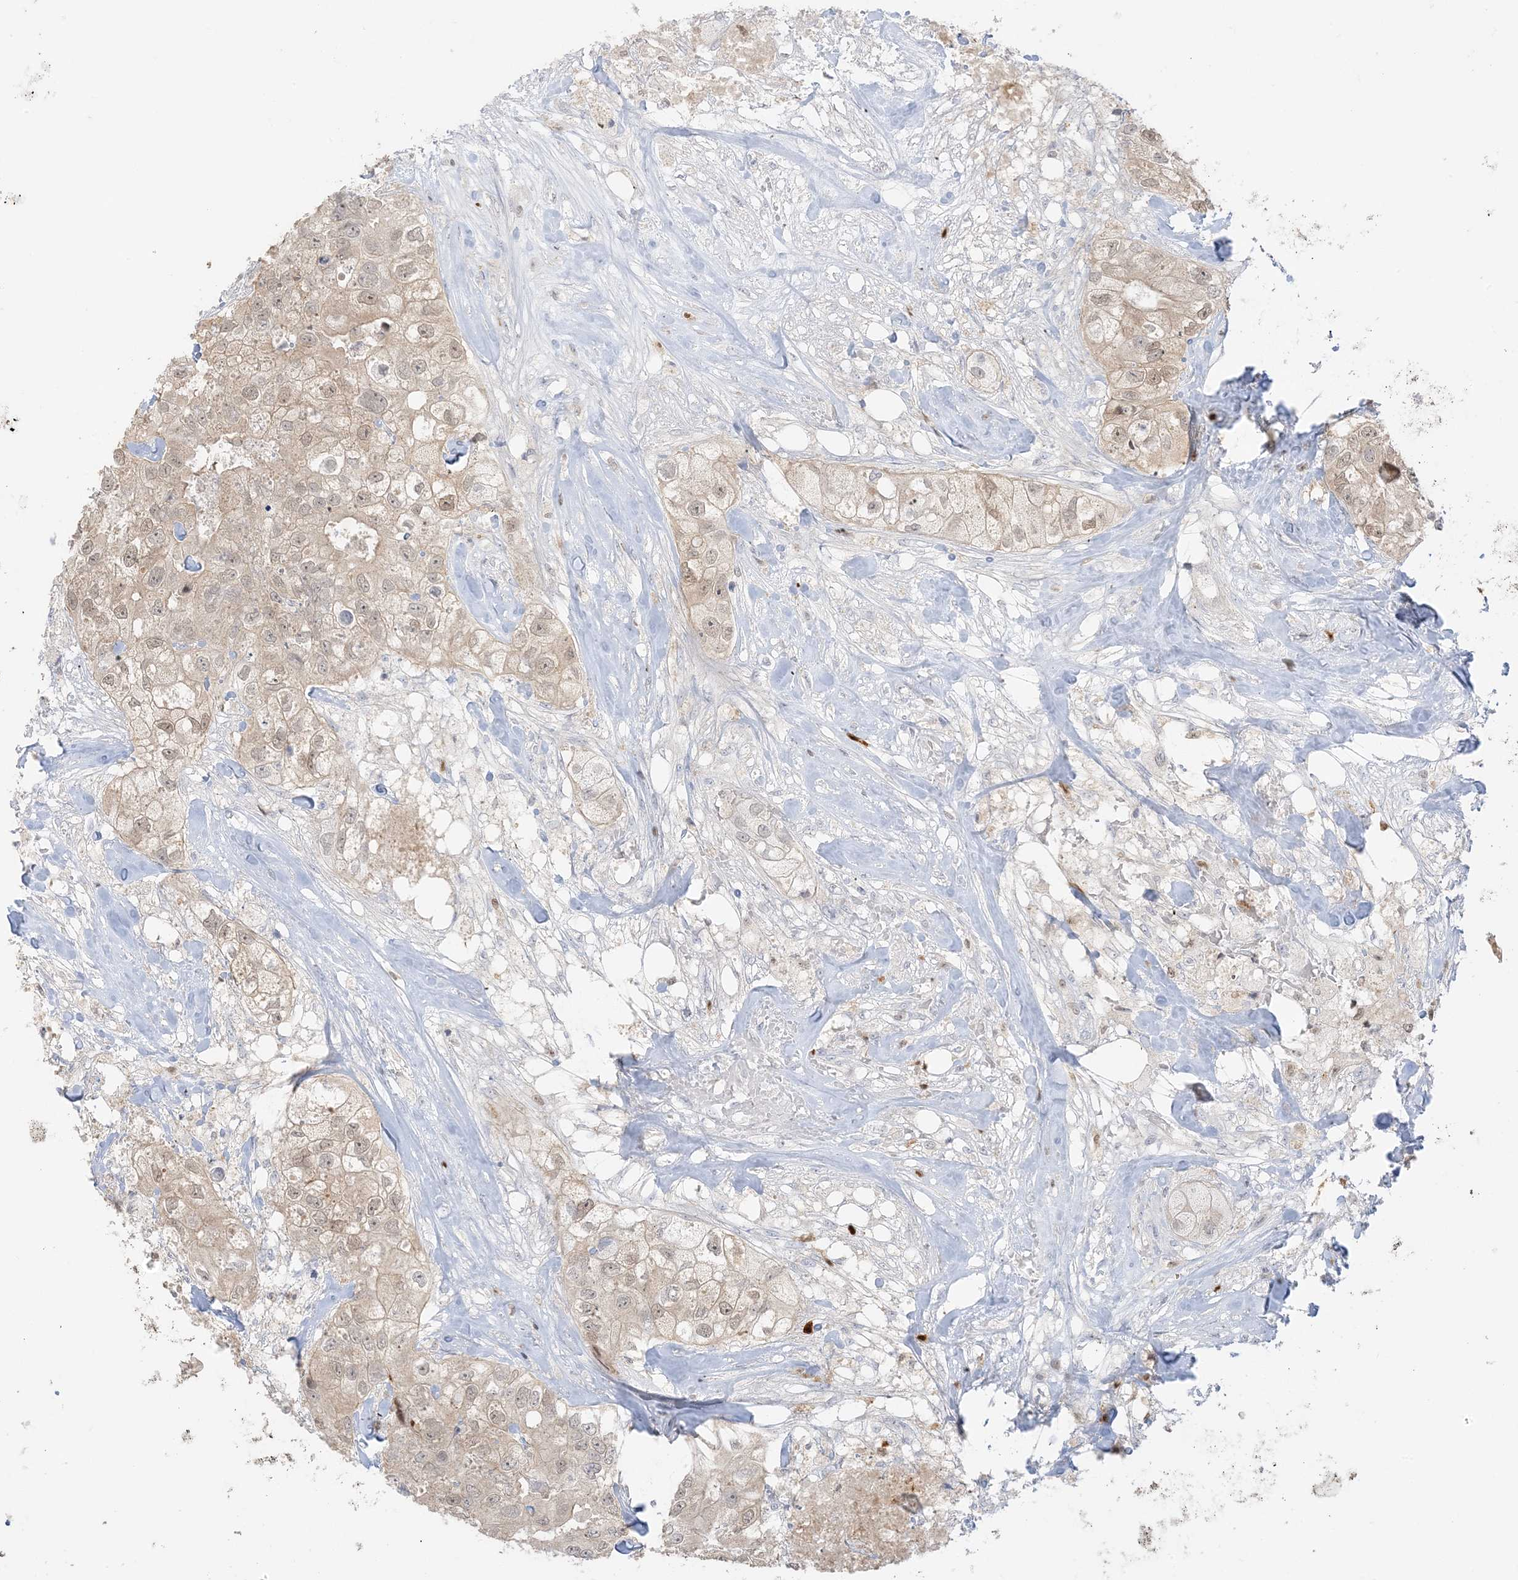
{"staining": {"intensity": "moderate", "quantity": "25%-75%", "location": "cytoplasmic/membranous,nuclear"}, "tissue": "breast cancer", "cell_type": "Tumor cells", "image_type": "cancer", "snomed": [{"axis": "morphology", "description": "Duct carcinoma"}, {"axis": "topography", "description": "Breast"}], "caption": "Approximately 25%-75% of tumor cells in breast cancer (invasive ductal carcinoma) exhibit moderate cytoplasmic/membranous and nuclear protein positivity as visualized by brown immunohistochemical staining.", "gene": "GCA", "patient": {"sex": "female", "age": 62}}